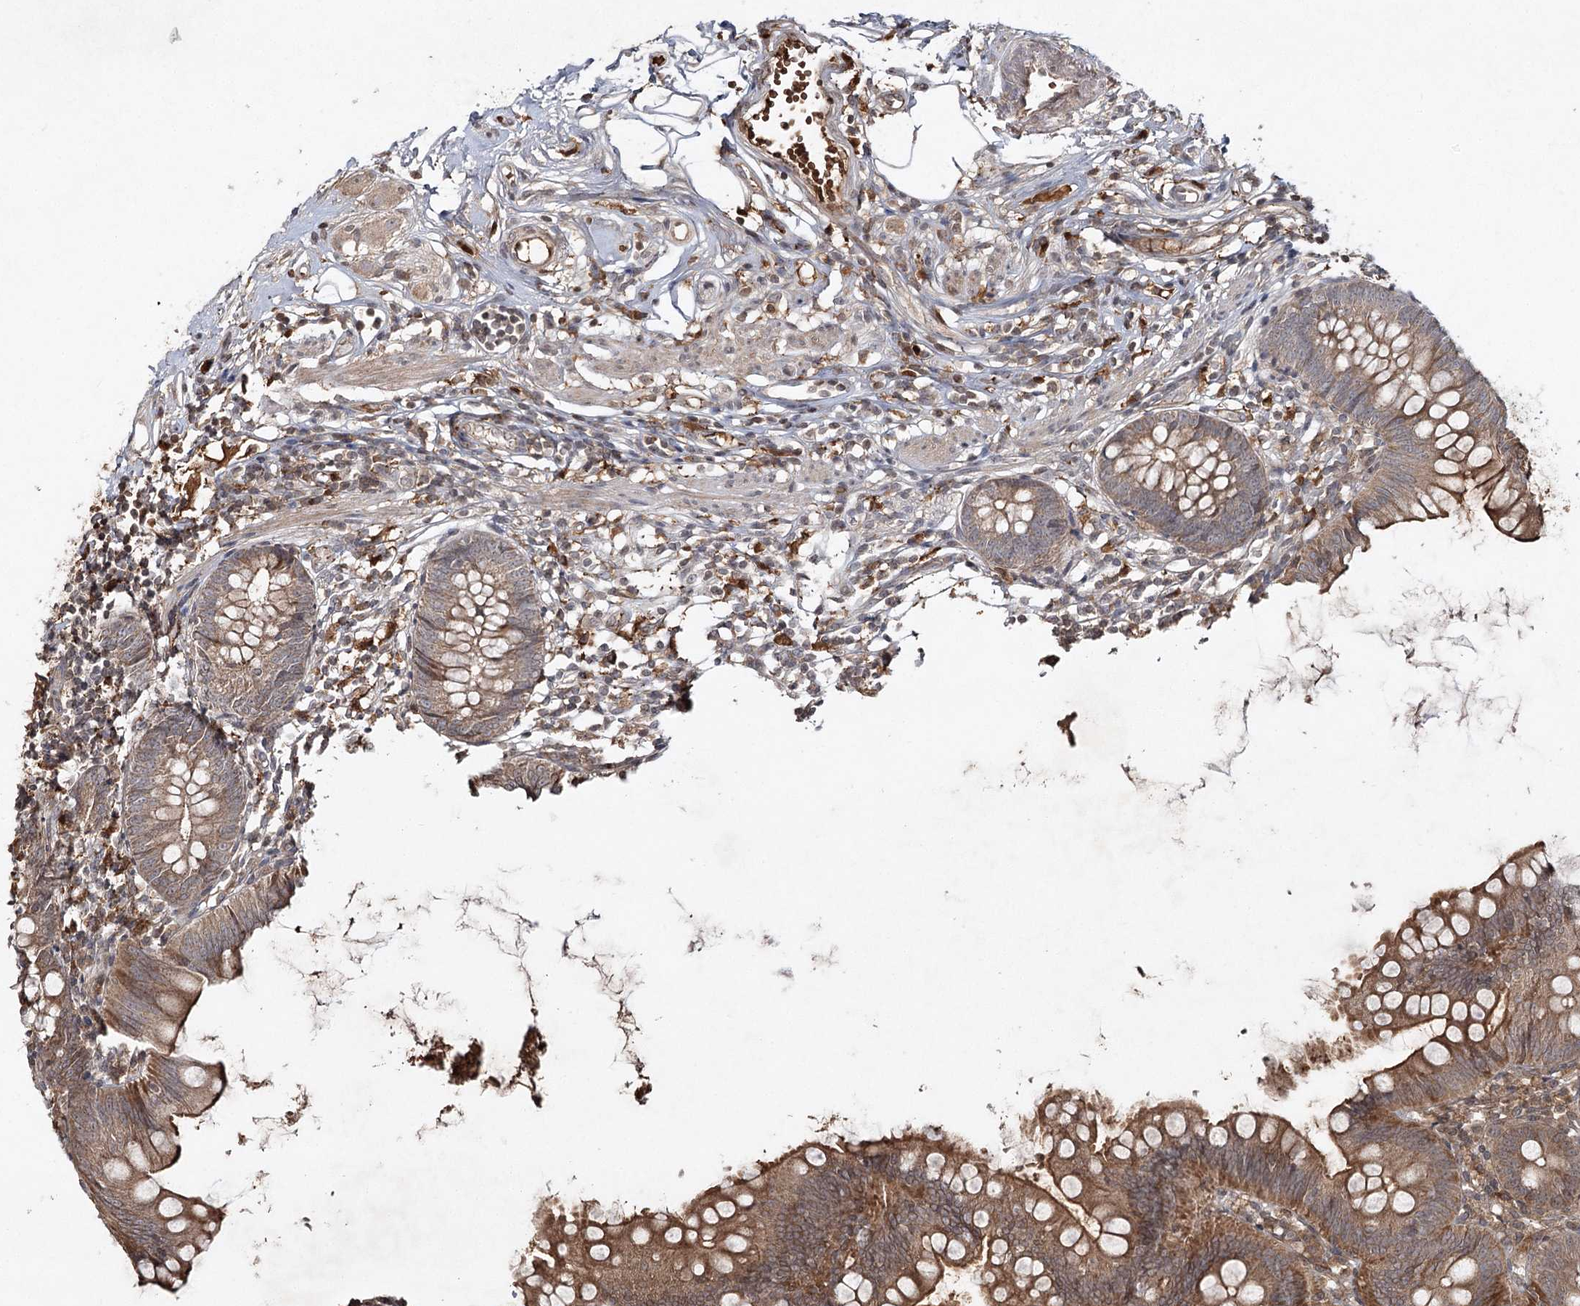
{"staining": {"intensity": "moderate", "quantity": ">75%", "location": "cytoplasmic/membranous"}, "tissue": "appendix", "cell_type": "Glandular cells", "image_type": "normal", "snomed": [{"axis": "morphology", "description": "Normal tissue, NOS"}, {"axis": "topography", "description": "Appendix"}], "caption": "Immunohistochemical staining of benign appendix displays medium levels of moderate cytoplasmic/membranous positivity in approximately >75% of glandular cells. (brown staining indicates protein expression, while blue staining denotes nuclei).", "gene": "CYP2B6", "patient": {"sex": "female", "age": 62}}